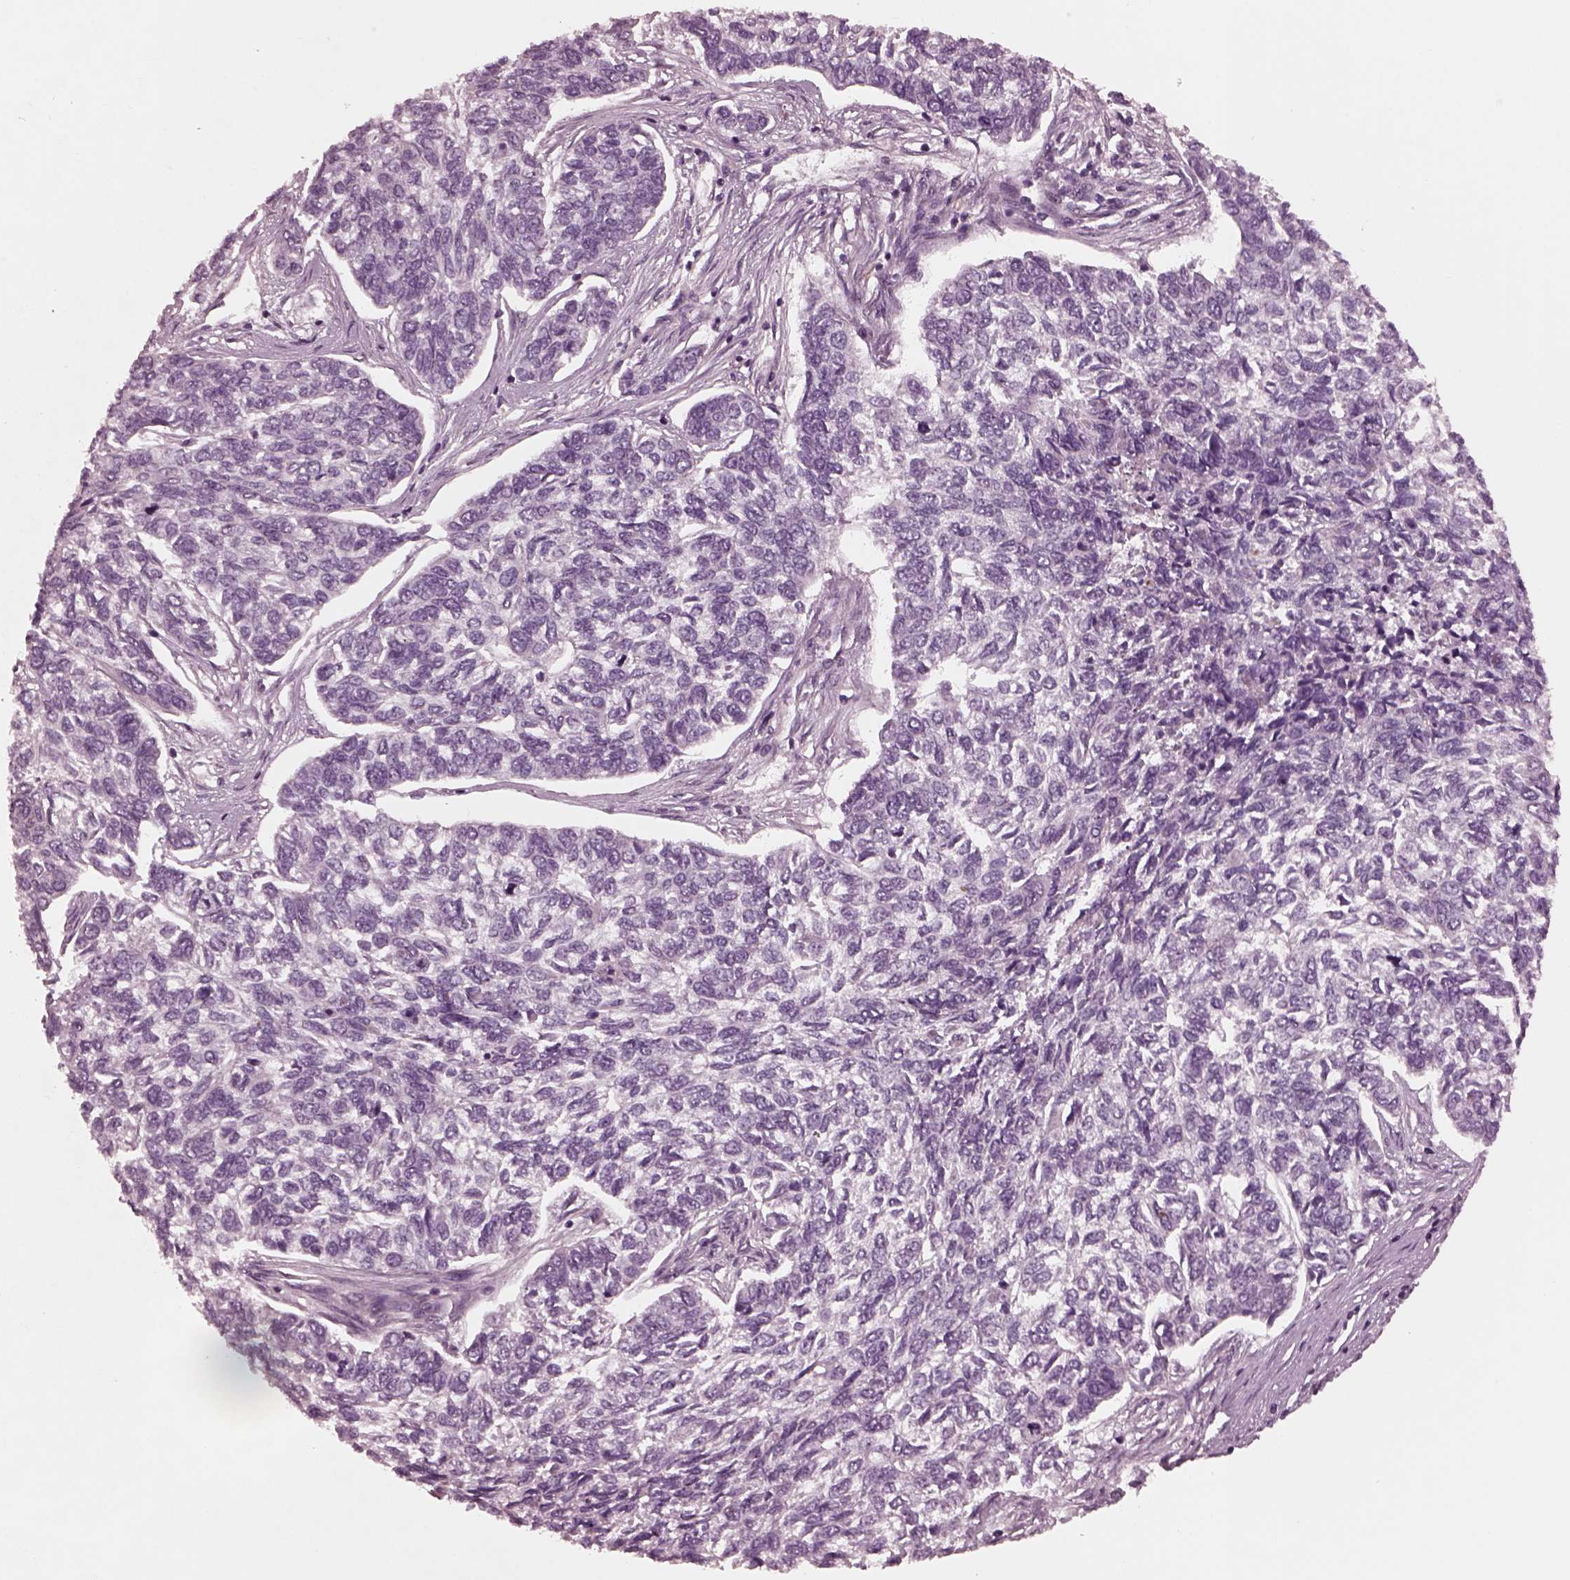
{"staining": {"intensity": "negative", "quantity": "none", "location": "none"}, "tissue": "skin cancer", "cell_type": "Tumor cells", "image_type": "cancer", "snomed": [{"axis": "morphology", "description": "Basal cell carcinoma"}, {"axis": "topography", "description": "Skin"}], "caption": "Tumor cells show no significant expression in skin basal cell carcinoma.", "gene": "KIF6", "patient": {"sex": "female", "age": 65}}